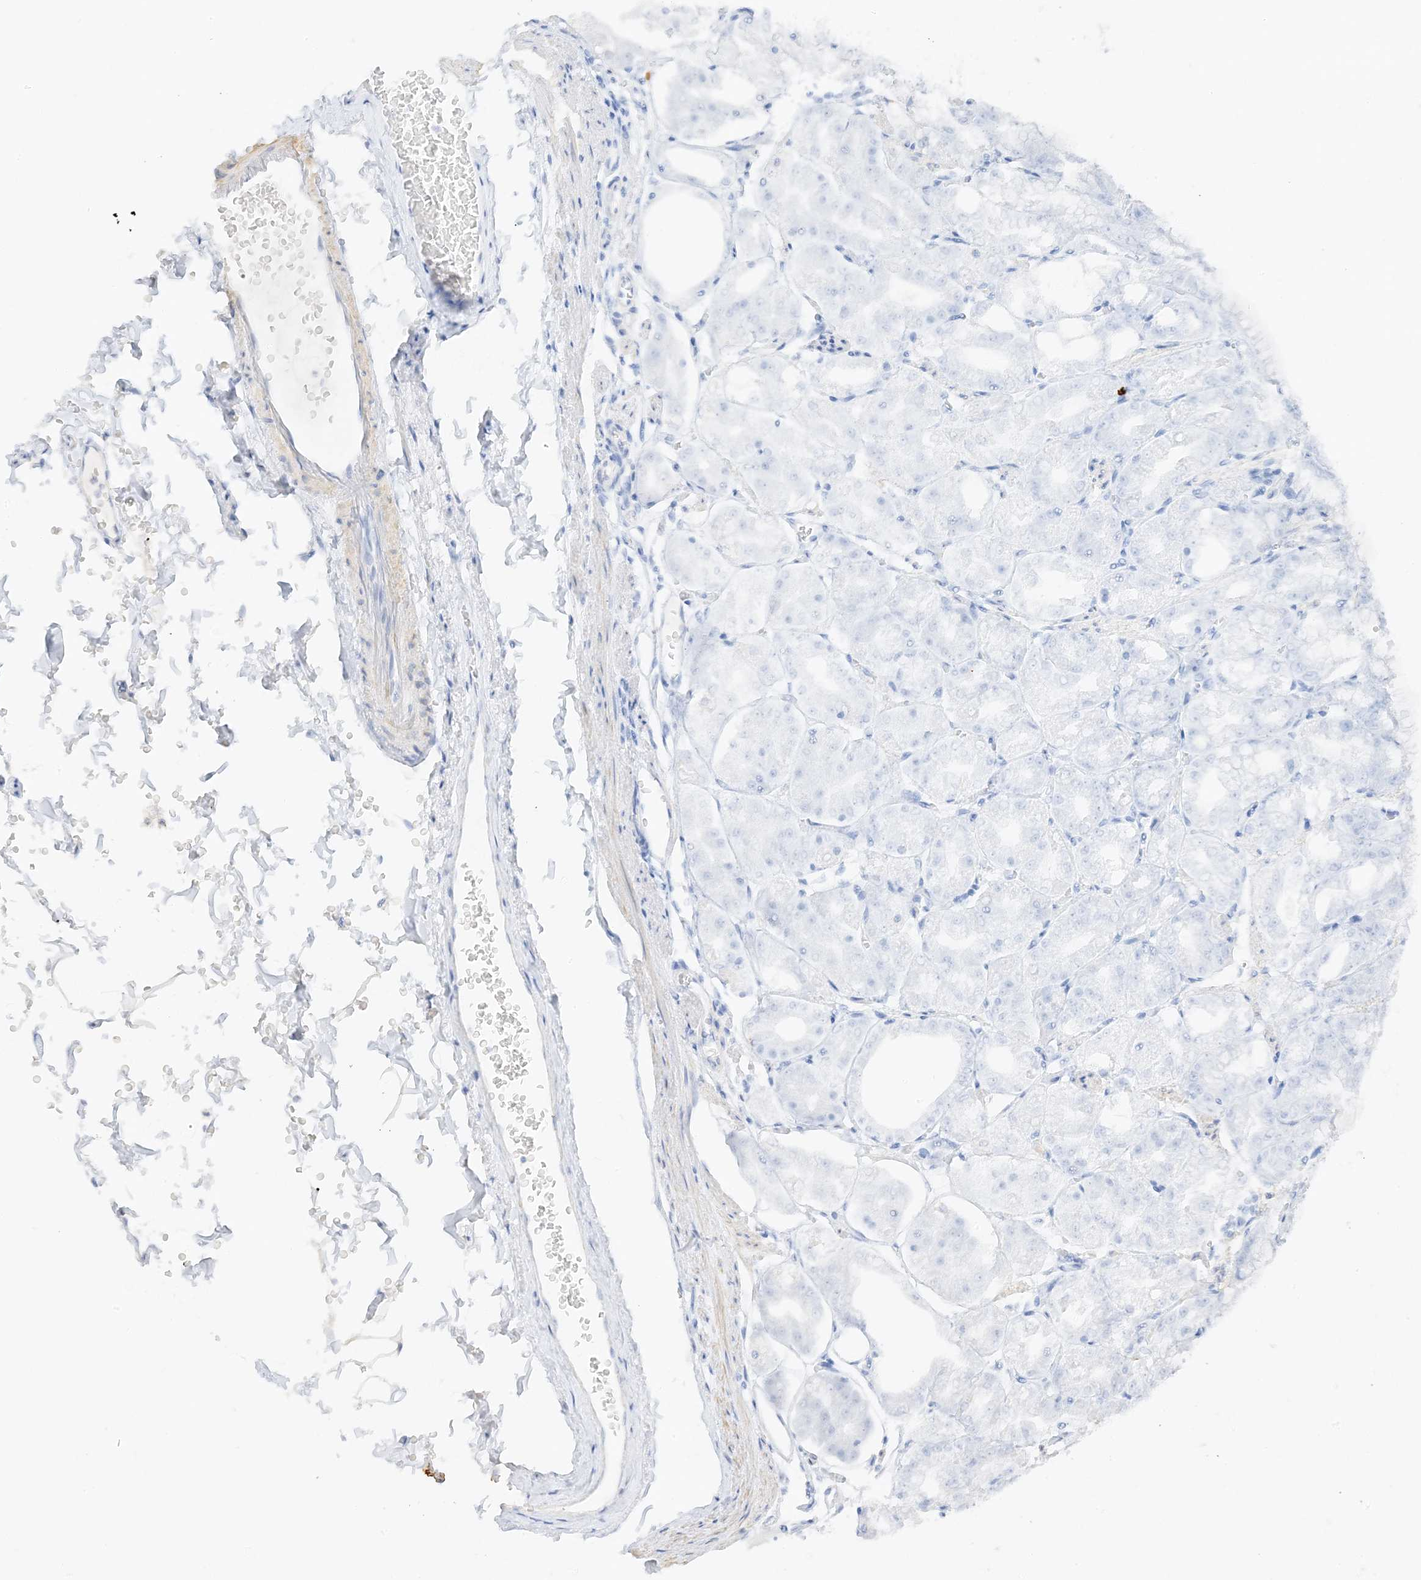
{"staining": {"intensity": "weak", "quantity": "<25%", "location": "cytoplasmic/membranous"}, "tissue": "stomach", "cell_type": "Glandular cells", "image_type": "normal", "snomed": [{"axis": "morphology", "description": "Normal tissue, NOS"}, {"axis": "topography", "description": "Stomach, lower"}], "caption": "Immunohistochemistry image of normal human stomach stained for a protein (brown), which displays no expression in glandular cells.", "gene": "SLC22A13", "patient": {"sex": "male", "age": 71}}